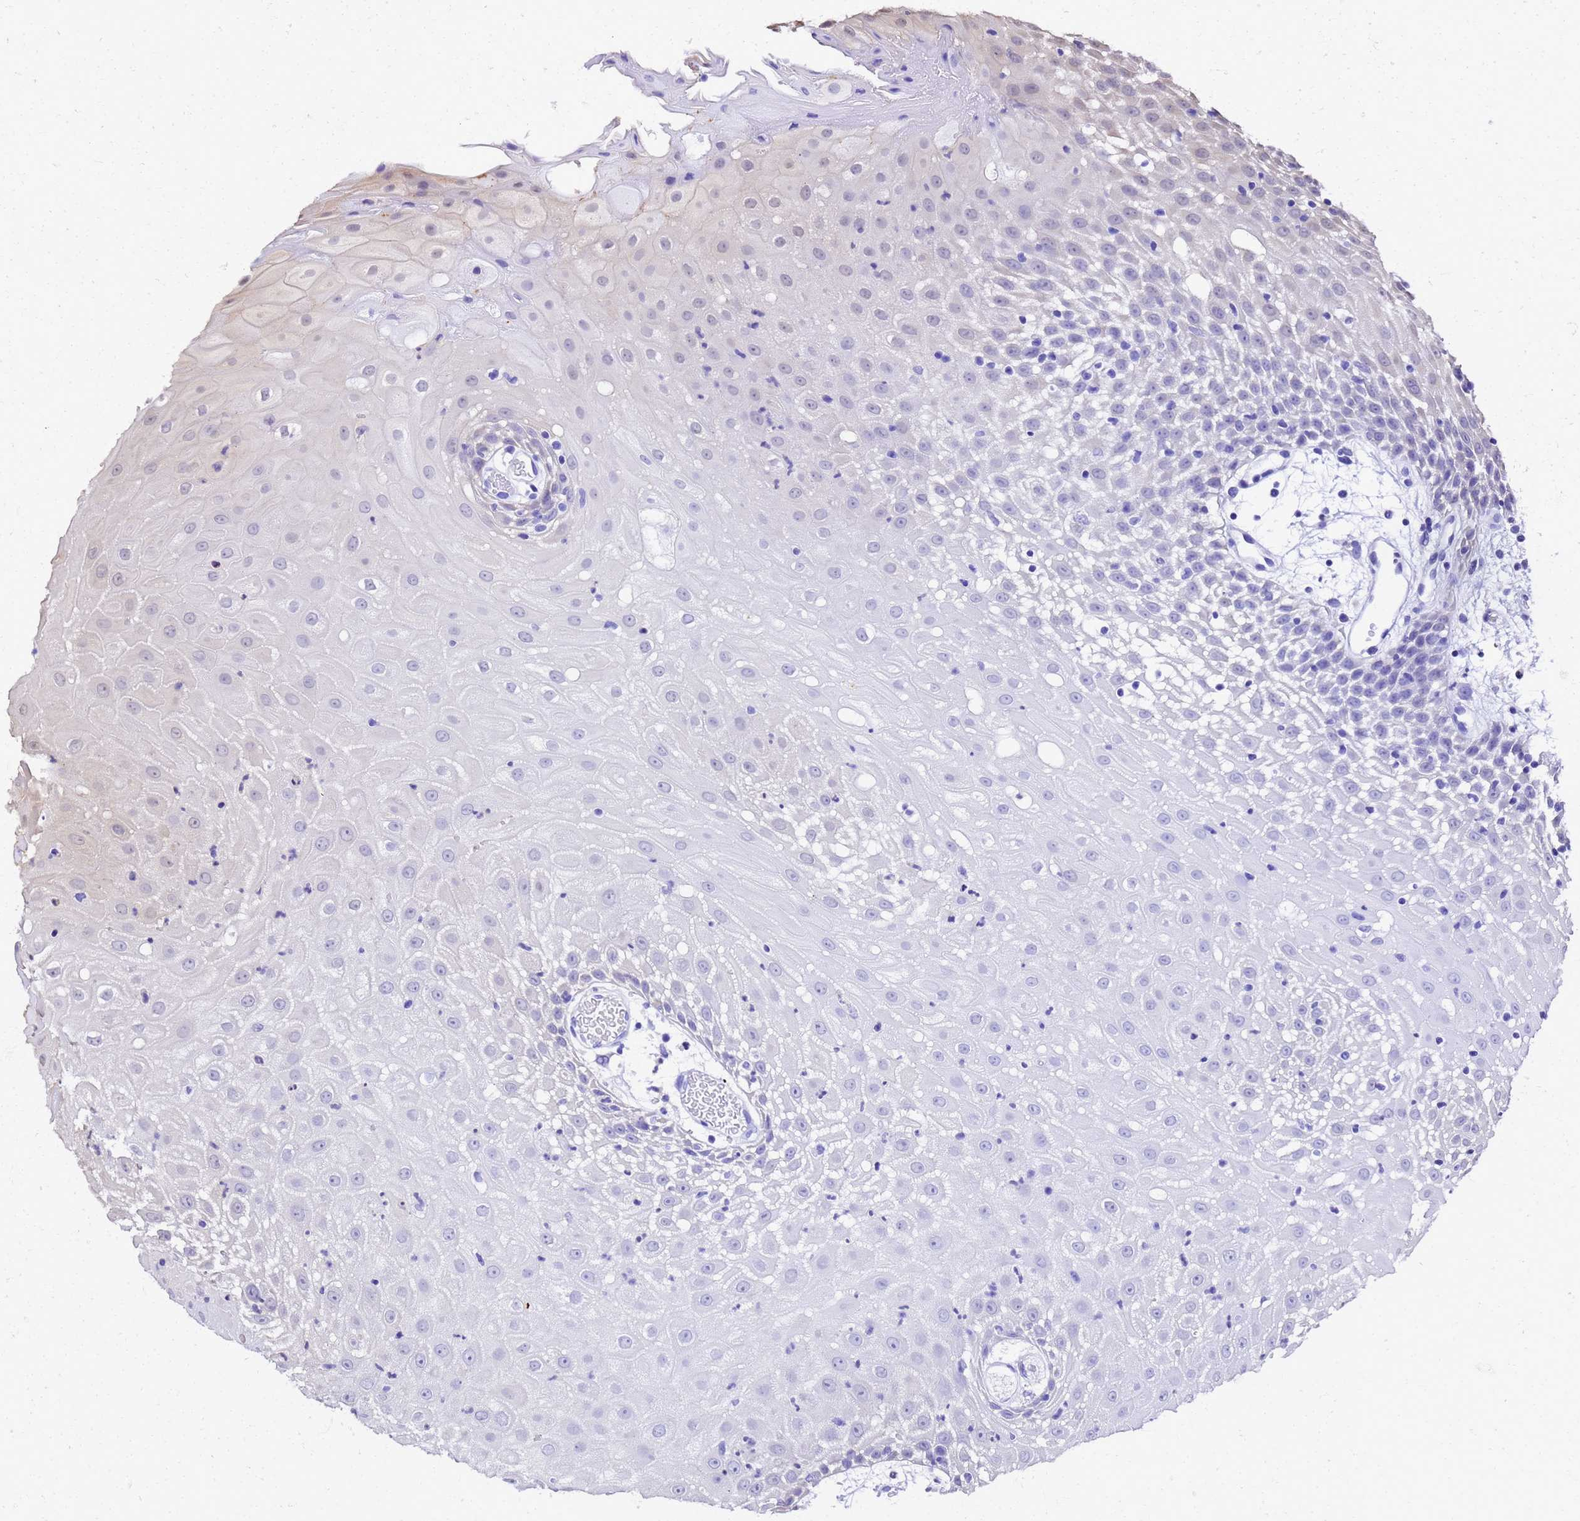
{"staining": {"intensity": "moderate", "quantity": "<25%", "location": "cytoplasmic/membranous,nuclear"}, "tissue": "oral mucosa", "cell_type": "Squamous epithelial cells", "image_type": "normal", "snomed": [{"axis": "morphology", "description": "Normal tissue, NOS"}, {"axis": "topography", "description": "Skeletal muscle"}, {"axis": "topography", "description": "Oral tissue"}, {"axis": "topography", "description": "Salivary gland"}, {"axis": "topography", "description": "Peripheral nerve tissue"}], "caption": "Oral mucosa stained with DAB (3,3'-diaminobenzidine) immunohistochemistry (IHC) shows low levels of moderate cytoplasmic/membranous,nuclear positivity in about <25% of squamous epithelial cells.", "gene": "S100A11", "patient": {"sex": "male", "age": 54}}